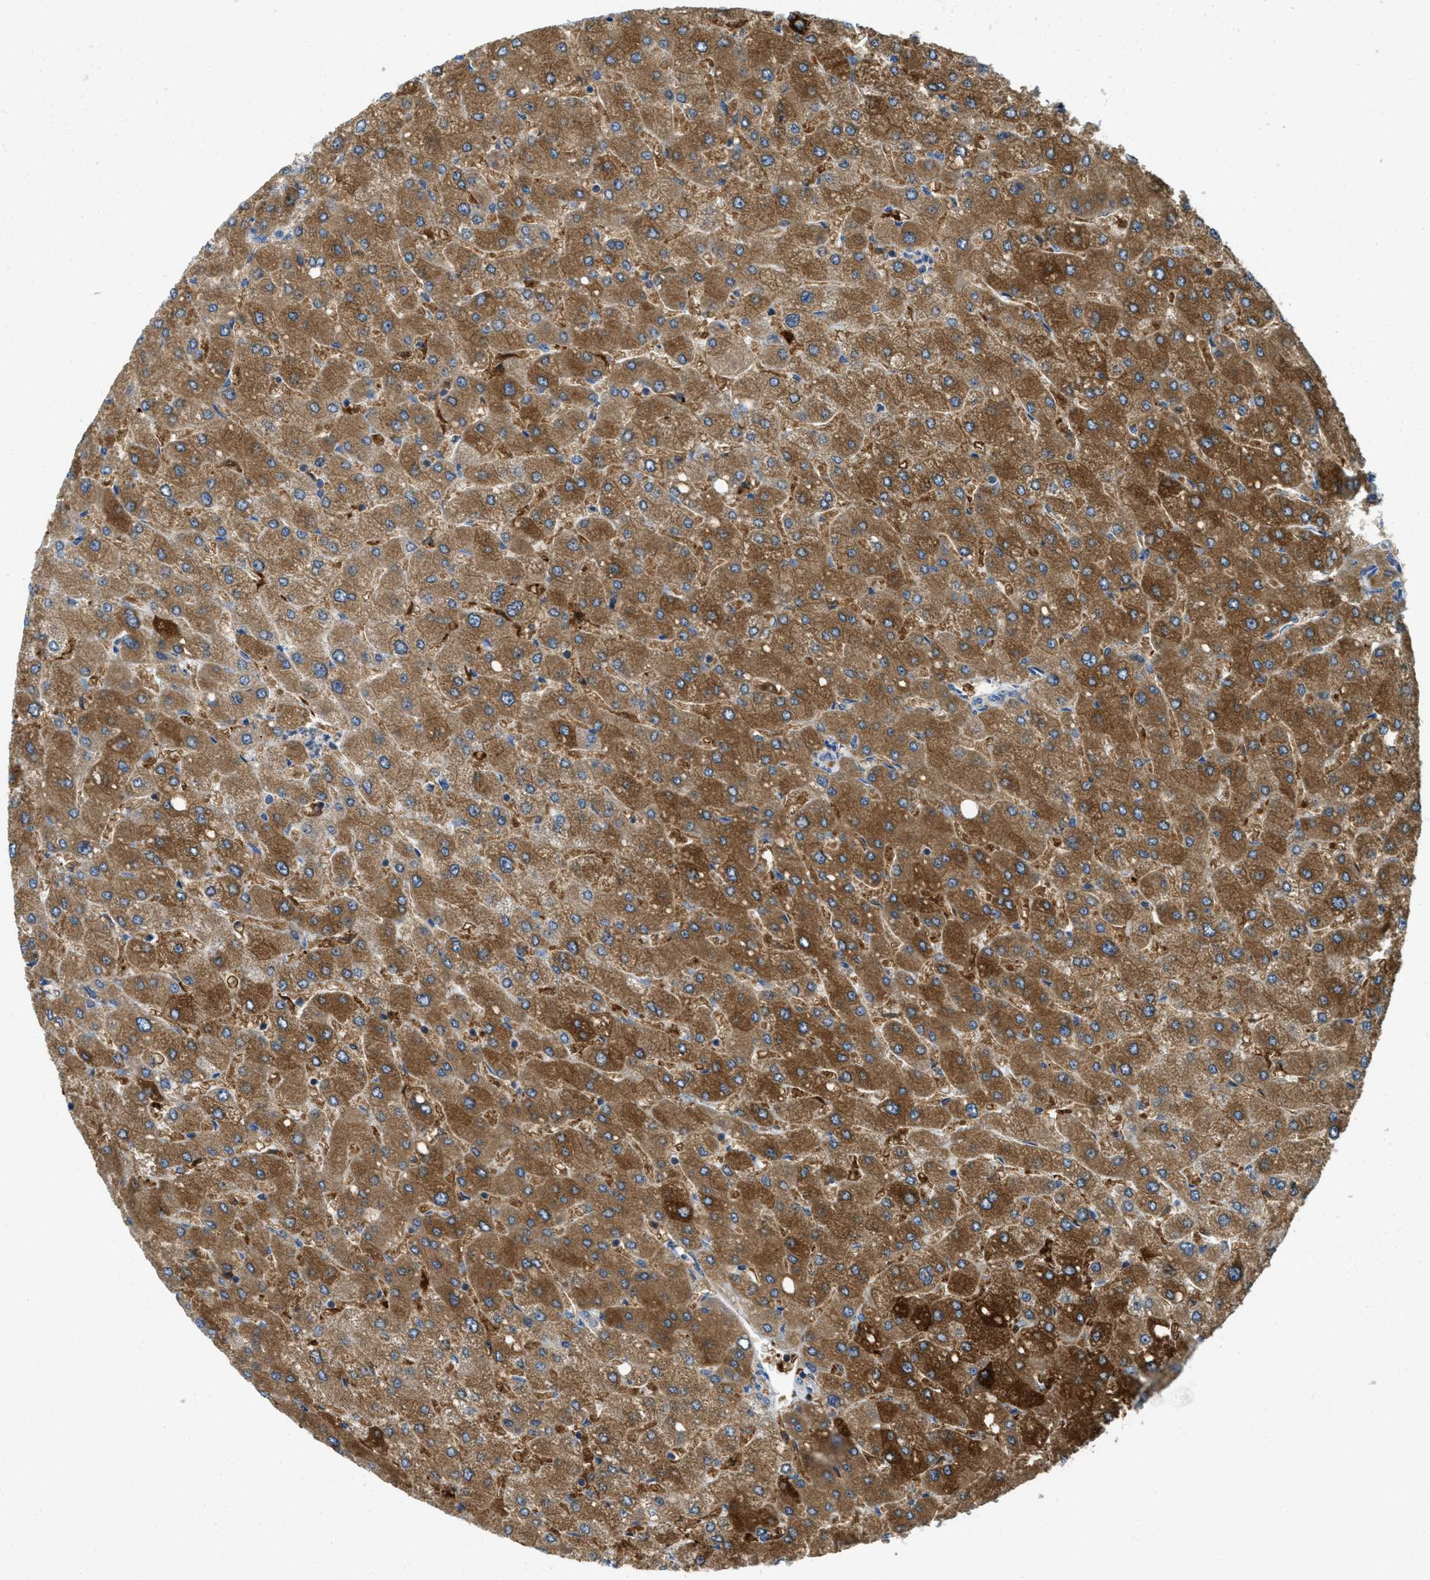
{"staining": {"intensity": "moderate", "quantity": ">75%", "location": "cytoplasmic/membranous"}, "tissue": "liver", "cell_type": "Hepatocytes", "image_type": "normal", "snomed": [{"axis": "morphology", "description": "Normal tissue, NOS"}, {"axis": "topography", "description": "Liver"}], "caption": "IHC photomicrograph of benign human liver stained for a protein (brown), which demonstrates medium levels of moderate cytoplasmic/membranous staining in approximately >75% of hepatocytes.", "gene": "RFFL", "patient": {"sex": "male", "age": 55}}